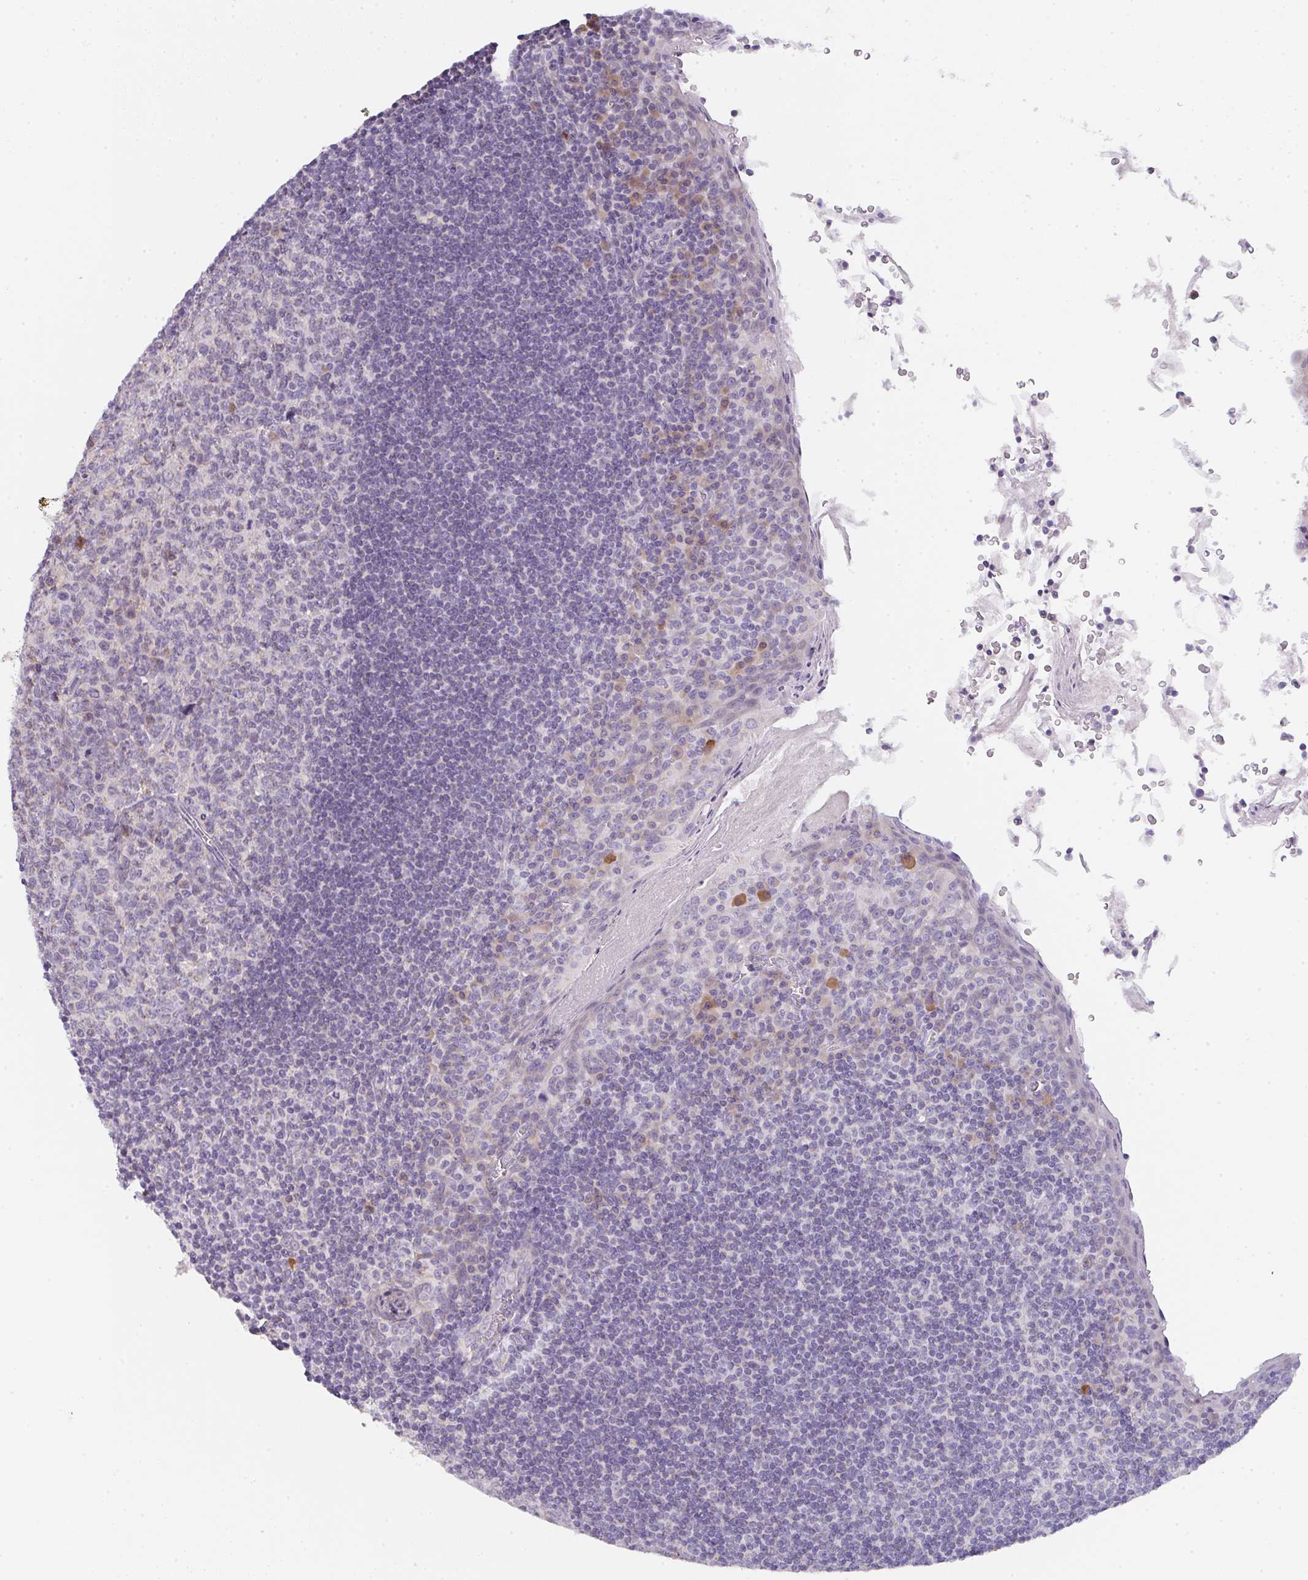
{"staining": {"intensity": "moderate", "quantity": "<25%", "location": "cytoplasmic/membranous"}, "tissue": "tonsil", "cell_type": "Germinal center cells", "image_type": "normal", "snomed": [{"axis": "morphology", "description": "Normal tissue, NOS"}, {"axis": "topography", "description": "Tonsil"}], "caption": "A brown stain labels moderate cytoplasmic/membranous expression of a protein in germinal center cells of normal human tonsil.", "gene": "CACNA1S", "patient": {"sex": "male", "age": 27}}